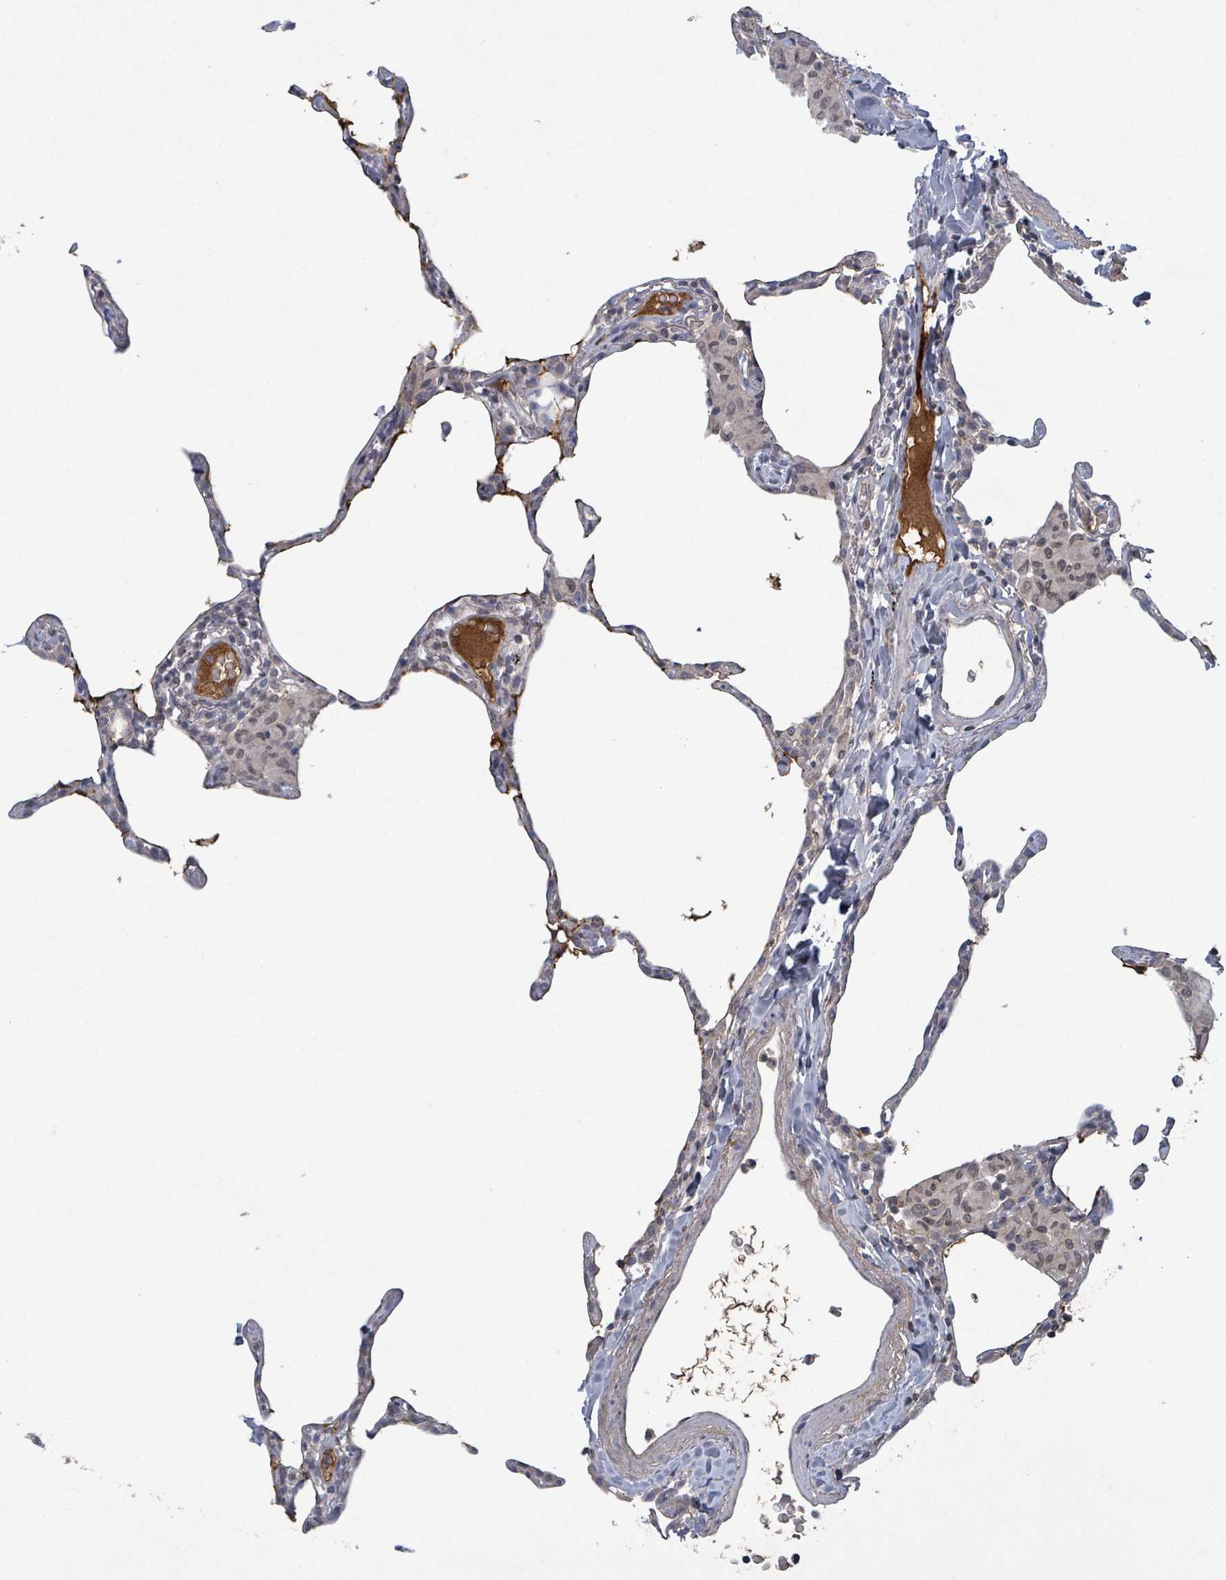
{"staining": {"intensity": "negative", "quantity": "none", "location": "none"}, "tissue": "lung", "cell_type": "Alveolar cells", "image_type": "normal", "snomed": [{"axis": "morphology", "description": "Normal tissue, NOS"}, {"axis": "topography", "description": "Lung"}], "caption": "DAB immunohistochemical staining of unremarkable lung exhibits no significant expression in alveolar cells.", "gene": "GRM8", "patient": {"sex": "female", "age": 57}}